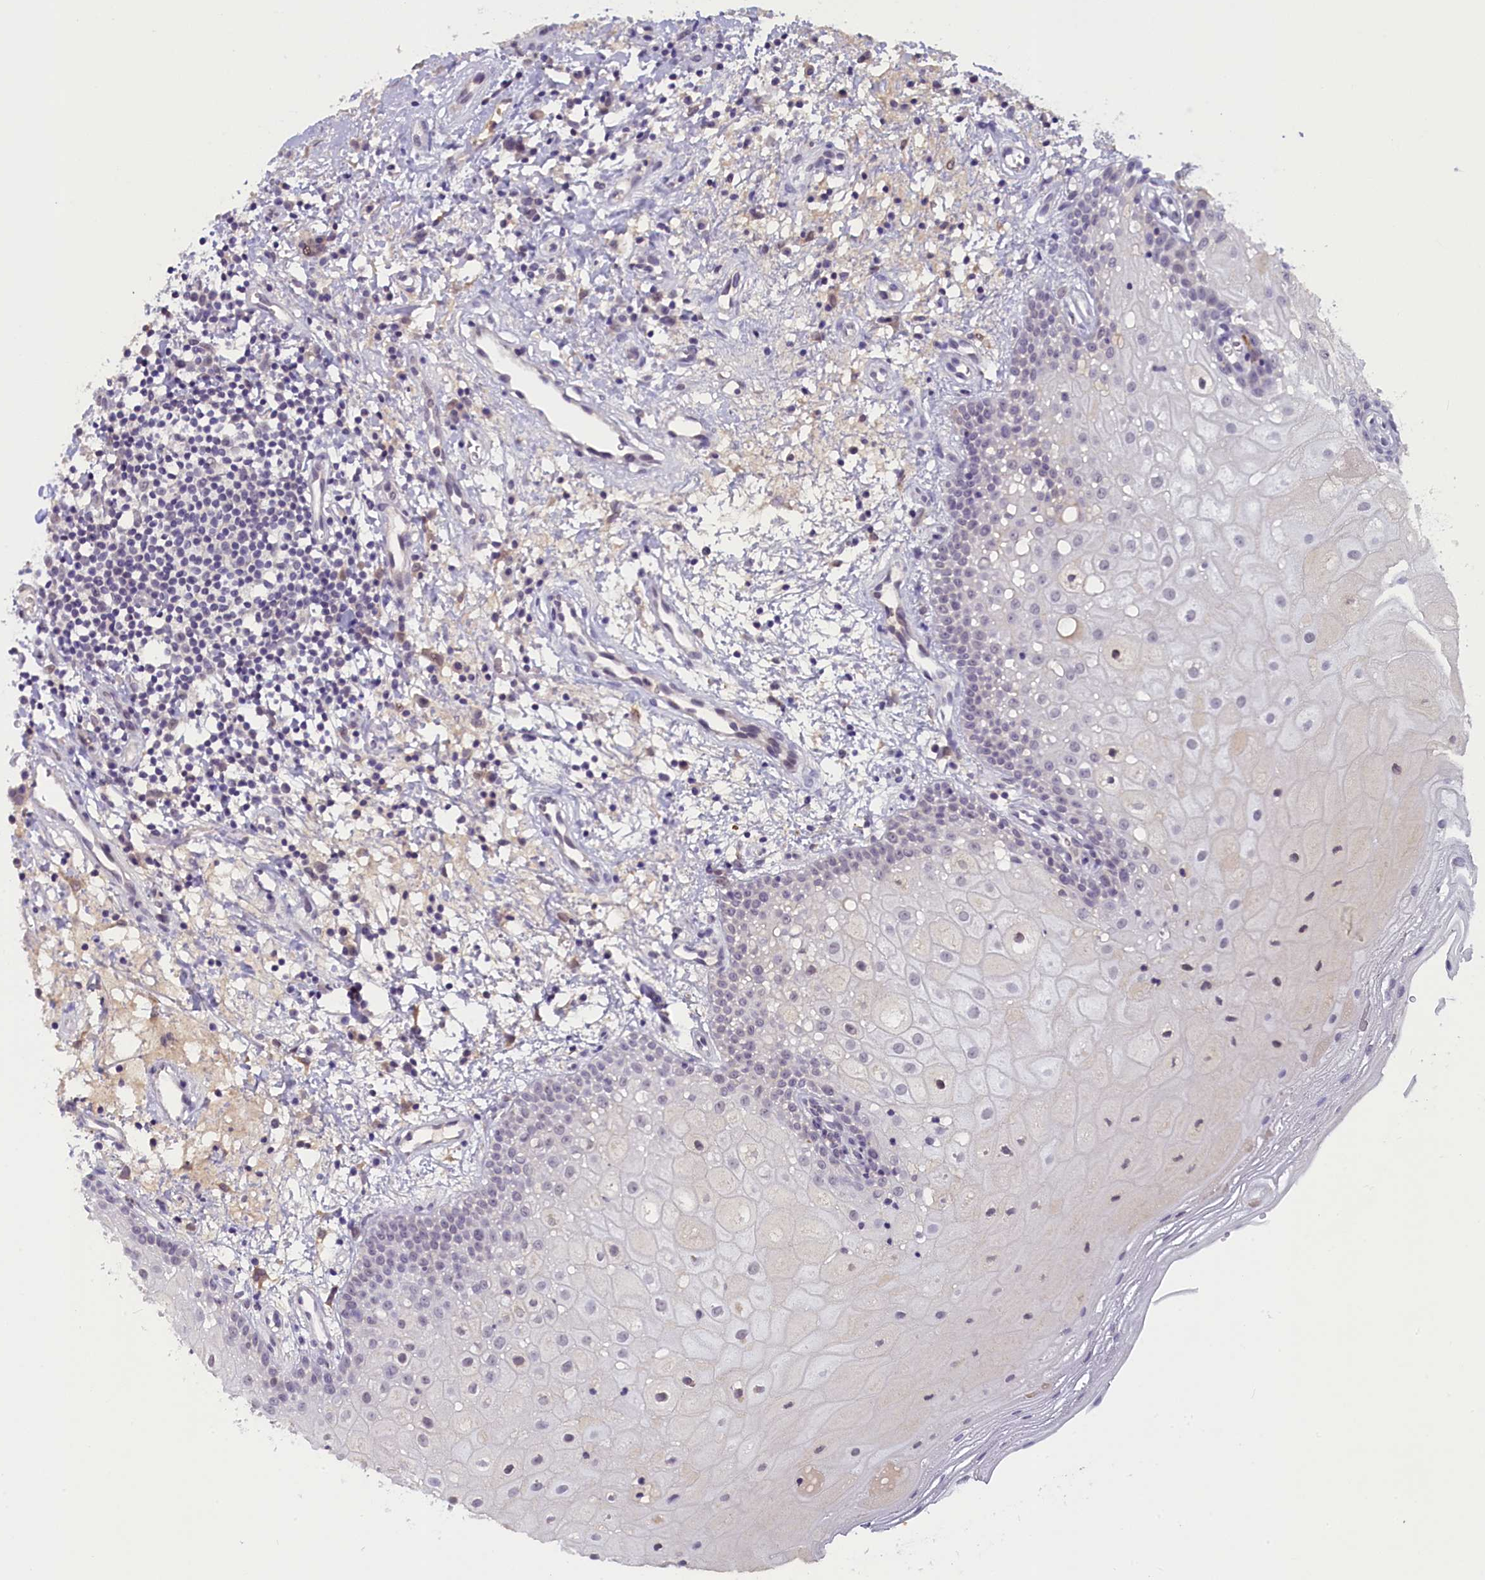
{"staining": {"intensity": "moderate", "quantity": "25%-75%", "location": "nuclear"}, "tissue": "oral mucosa", "cell_type": "Squamous epithelial cells", "image_type": "normal", "snomed": [{"axis": "morphology", "description": "Normal tissue, NOS"}, {"axis": "topography", "description": "Oral tissue"}], "caption": "DAB (3,3'-diaminobenzidine) immunohistochemical staining of benign human oral mucosa displays moderate nuclear protein staining in about 25%-75% of squamous epithelial cells. The staining was performed using DAB (3,3'-diaminobenzidine) to visualize the protein expression in brown, while the nuclei were stained in blue with hematoxylin (Magnification: 20x).", "gene": "CRAMP1", "patient": {"sex": "male", "age": 74}}